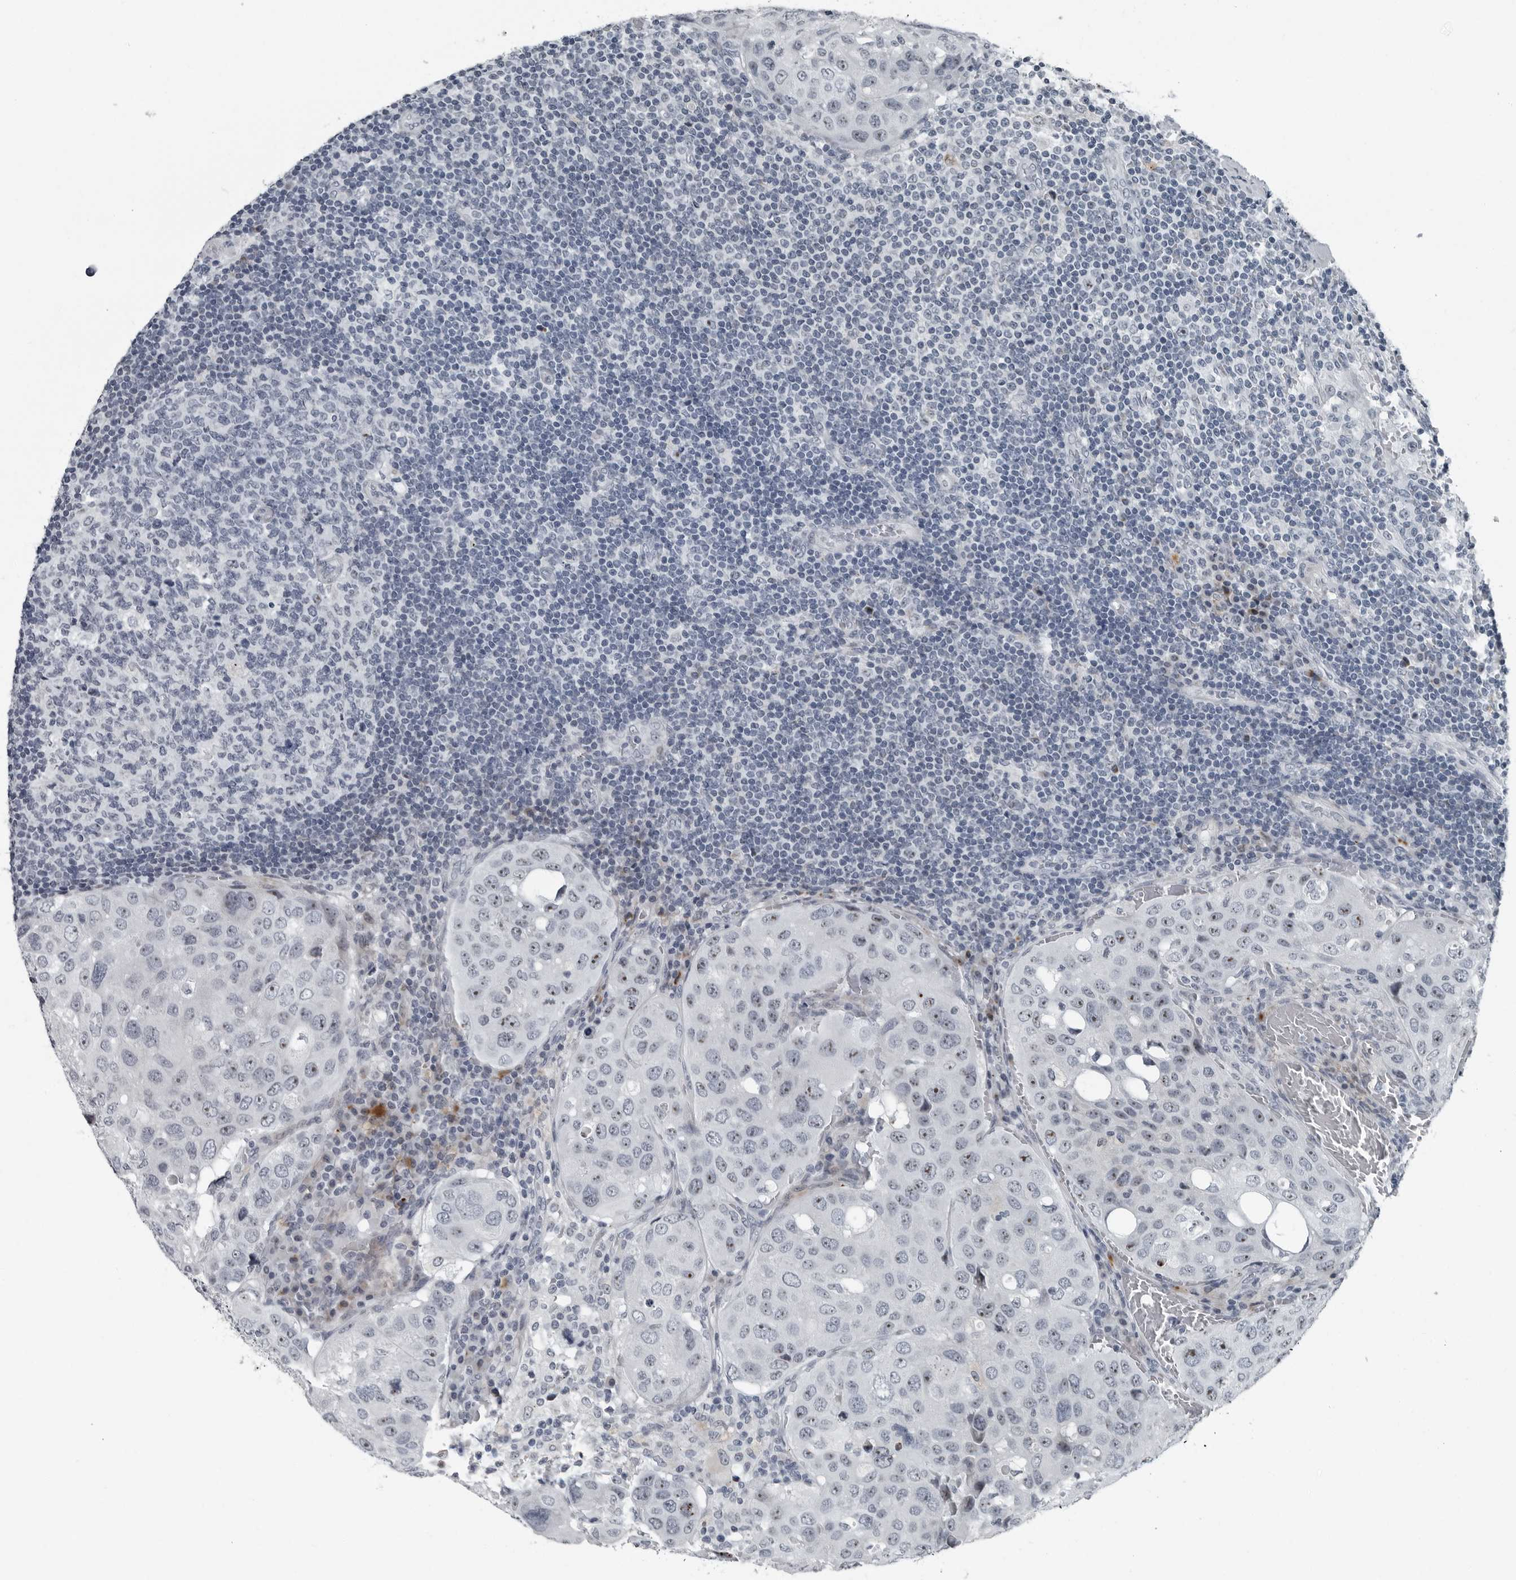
{"staining": {"intensity": "moderate", "quantity": "25%-75%", "location": "nuclear"}, "tissue": "urothelial cancer", "cell_type": "Tumor cells", "image_type": "cancer", "snomed": [{"axis": "morphology", "description": "Urothelial carcinoma, High grade"}, {"axis": "topography", "description": "Lymph node"}, {"axis": "topography", "description": "Urinary bladder"}], "caption": "Protein expression by immunohistochemistry (IHC) exhibits moderate nuclear positivity in about 25%-75% of tumor cells in urothelial carcinoma (high-grade). (DAB = brown stain, brightfield microscopy at high magnification).", "gene": "PDCD11", "patient": {"sex": "male", "age": 51}}